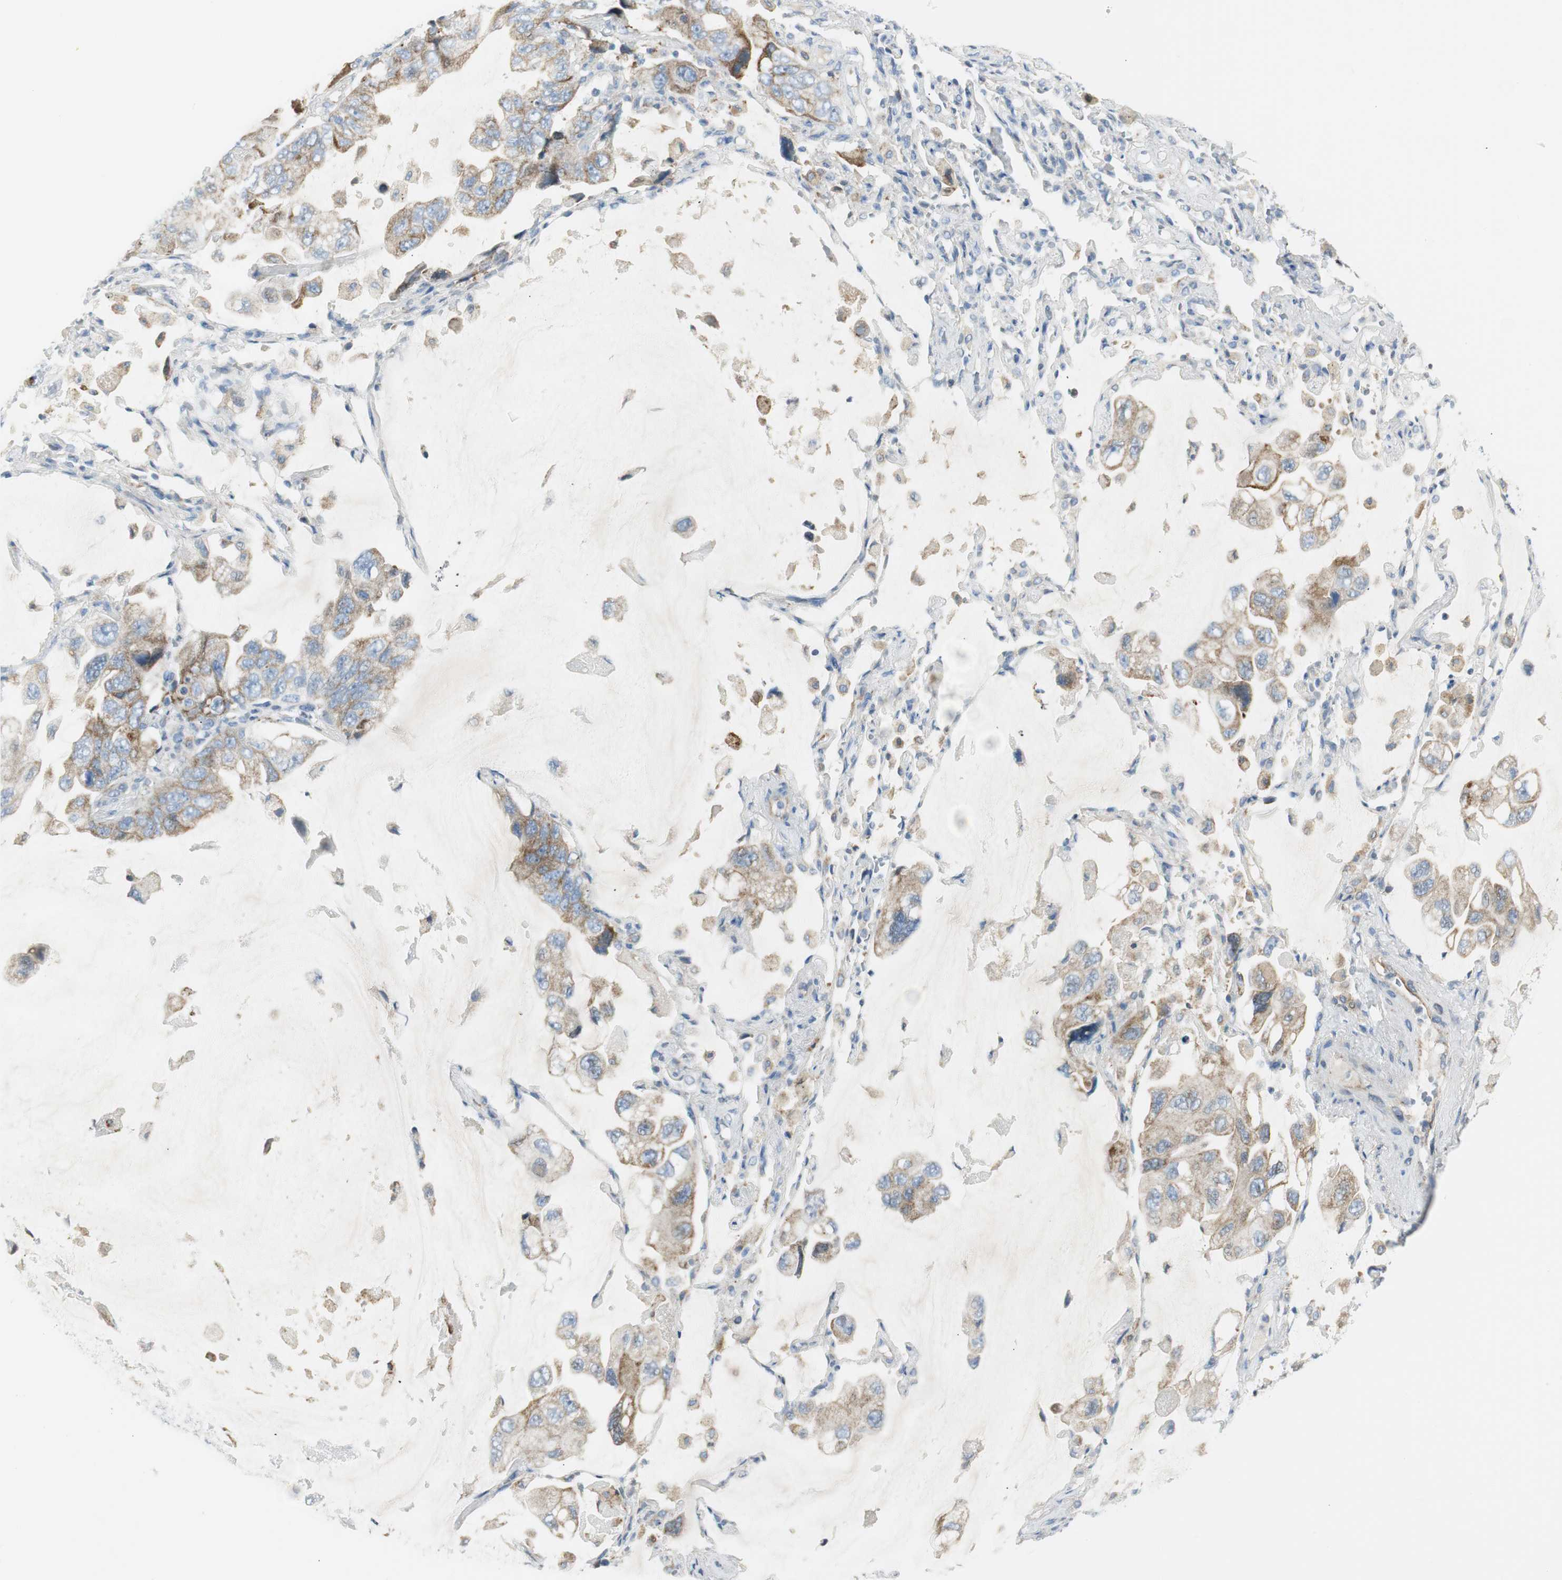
{"staining": {"intensity": "weak", "quantity": "<25%", "location": "cytoplasmic/membranous"}, "tissue": "lung cancer", "cell_type": "Tumor cells", "image_type": "cancer", "snomed": [{"axis": "morphology", "description": "Squamous cell carcinoma, NOS"}, {"axis": "topography", "description": "Lung"}], "caption": "Lung cancer (squamous cell carcinoma) stained for a protein using IHC reveals no positivity tumor cells.", "gene": "TNFSF11", "patient": {"sex": "female", "age": 73}}